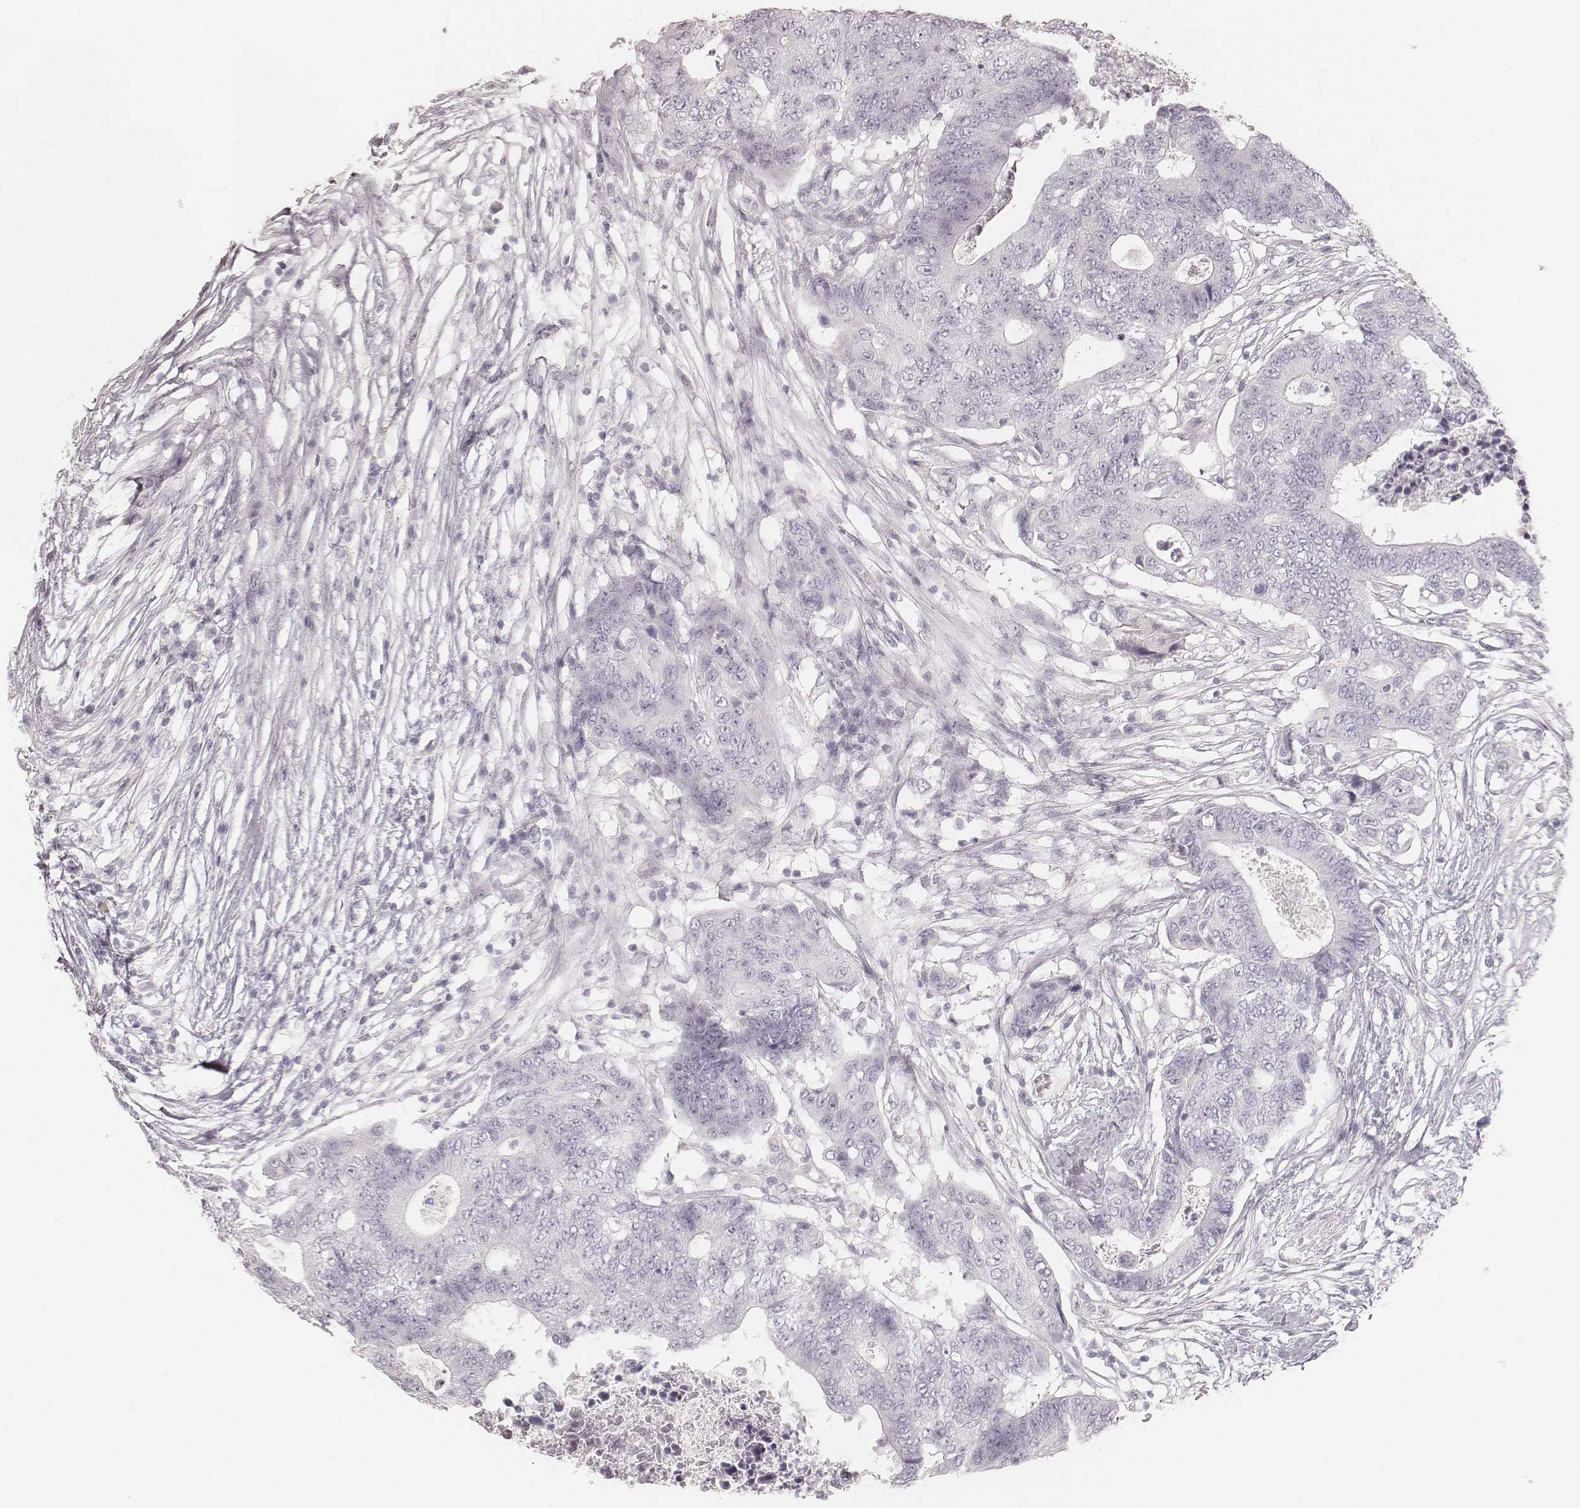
{"staining": {"intensity": "negative", "quantity": "none", "location": "none"}, "tissue": "colorectal cancer", "cell_type": "Tumor cells", "image_type": "cancer", "snomed": [{"axis": "morphology", "description": "Adenocarcinoma, NOS"}, {"axis": "topography", "description": "Colon"}], "caption": "Photomicrograph shows no significant protein staining in tumor cells of colorectal adenocarcinoma.", "gene": "KRT34", "patient": {"sex": "female", "age": 48}}